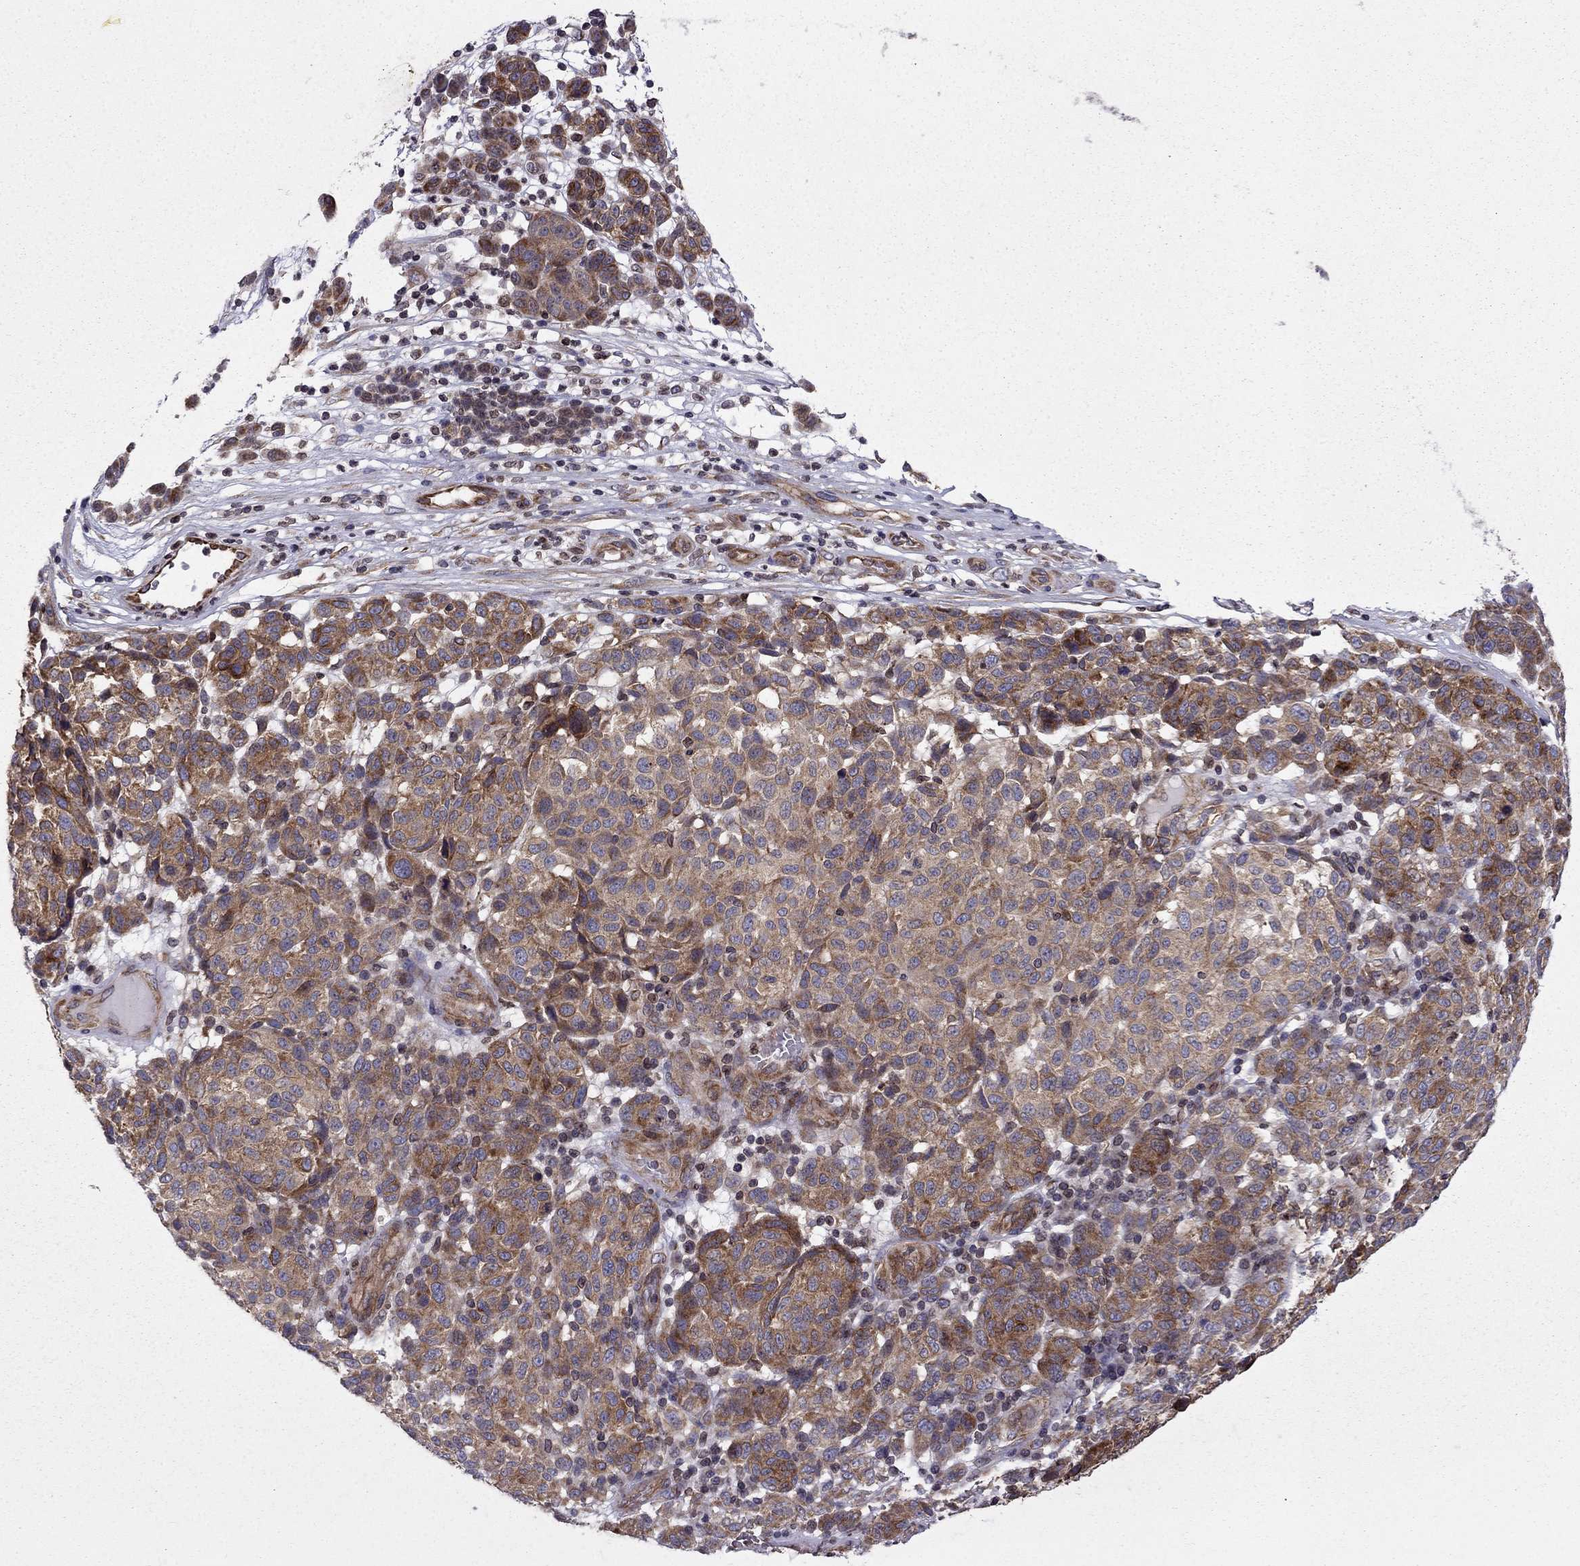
{"staining": {"intensity": "moderate", "quantity": ">75%", "location": "cytoplasmic/membranous"}, "tissue": "melanoma", "cell_type": "Tumor cells", "image_type": "cancer", "snomed": [{"axis": "morphology", "description": "Malignant melanoma, NOS"}, {"axis": "topography", "description": "Skin"}], "caption": "Immunohistochemistry (IHC) histopathology image of neoplastic tissue: melanoma stained using IHC exhibits medium levels of moderate protein expression localized specifically in the cytoplasmic/membranous of tumor cells, appearing as a cytoplasmic/membranous brown color.", "gene": "CDC42BPA", "patient": {"sex": "male", "age": 59}}